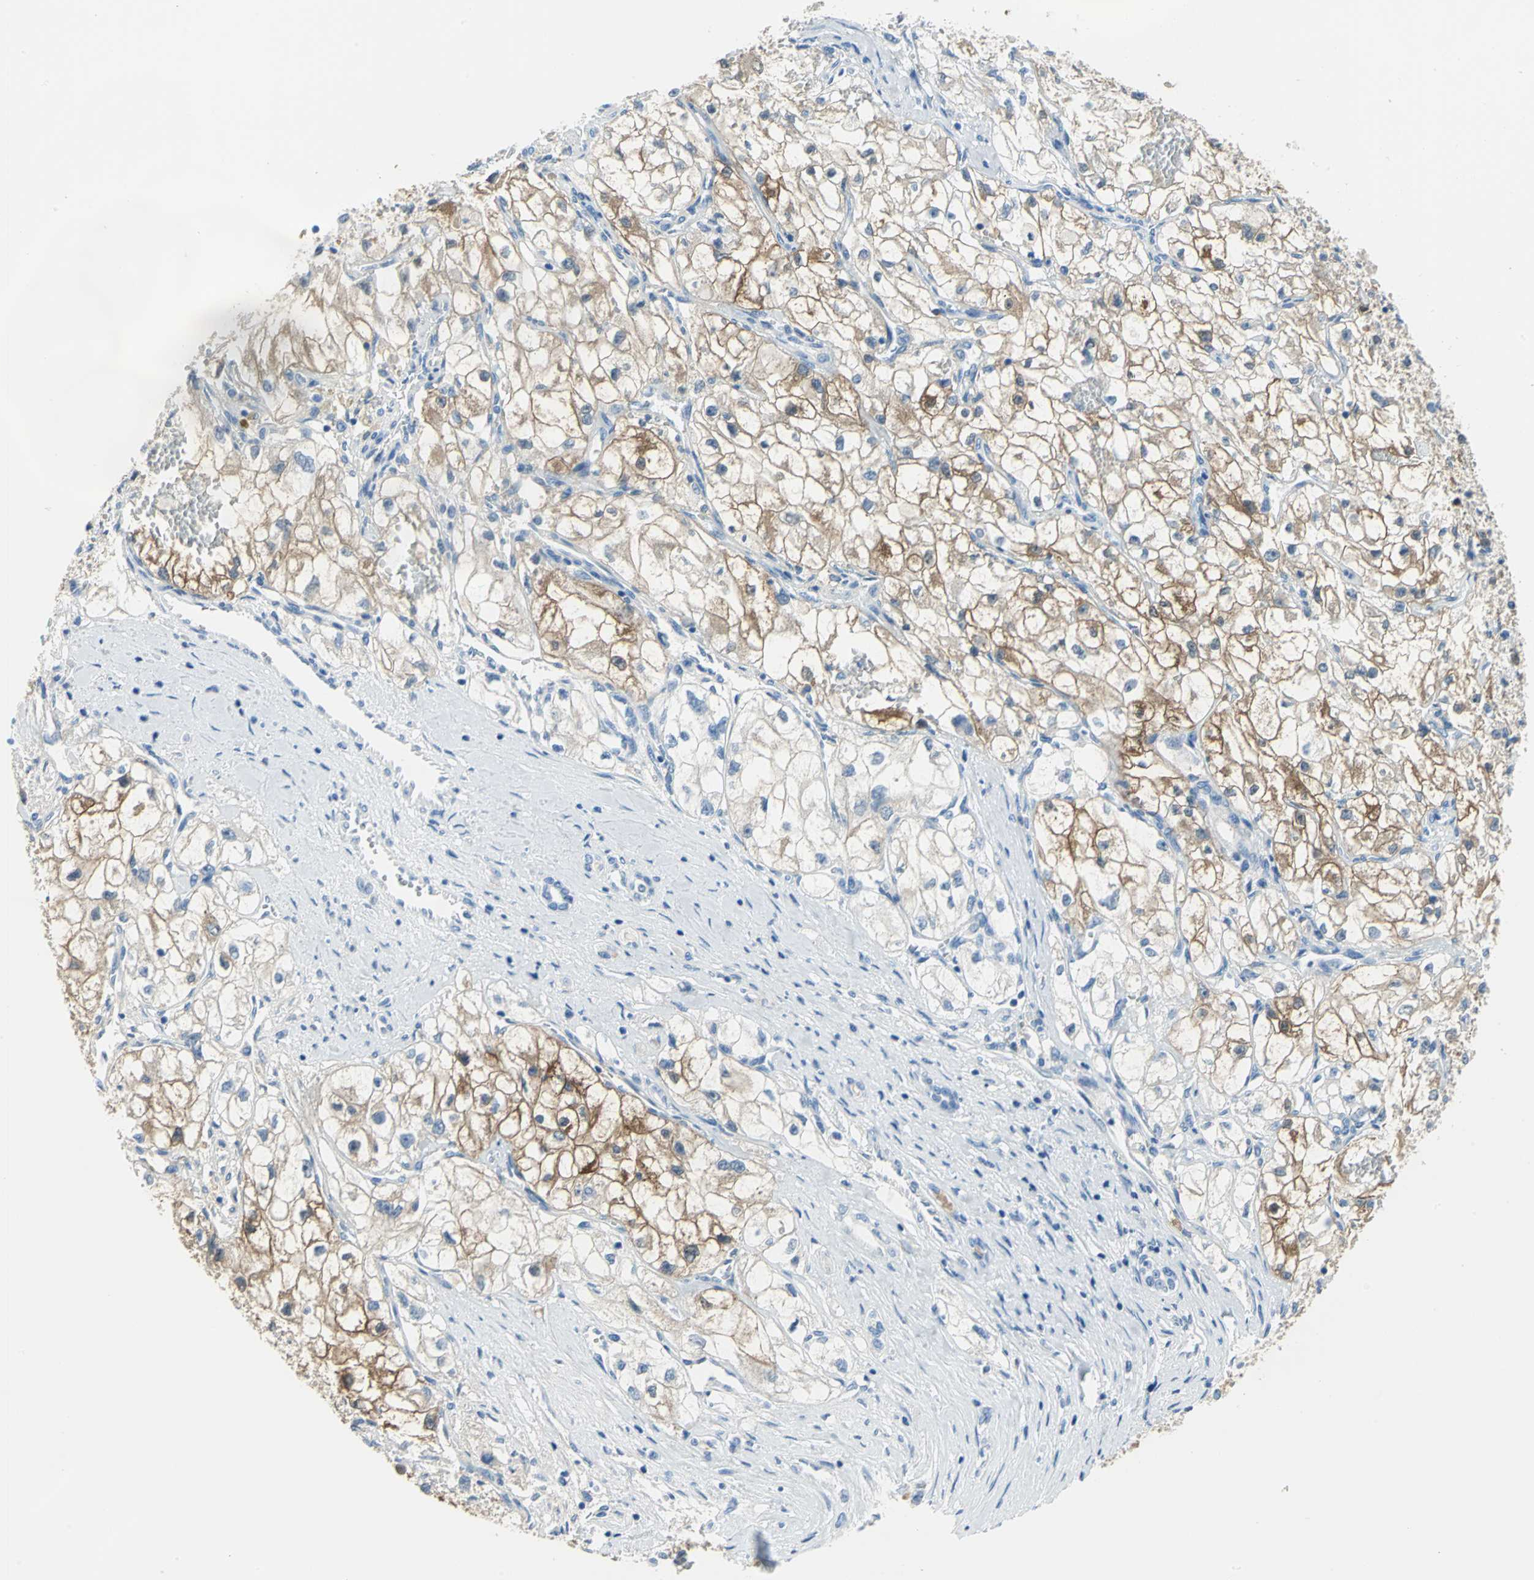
{"staining": {"intensity": "strong", "quantity": ">75%", "location": "cytoplasmic/membranous"}, "tissue": "renal cancer", "cell_type": "Tumor cells", "image_type": "cancer", "snomed": [{"axis": "morphology", "description": "Adenocarcinoma, NOS"}, {"axis": "topography", "description": "Kidney"}], "caption": "A brown stain highlights strong cytoplasmic/membranous staining of a protein in renal cancer (adenocarcinoma) tumor cells. (Brightfield microscopy of DAB IHC at high magnification).", "gene": "PKLR", "patient": {"sex": "female", "age": 70}}